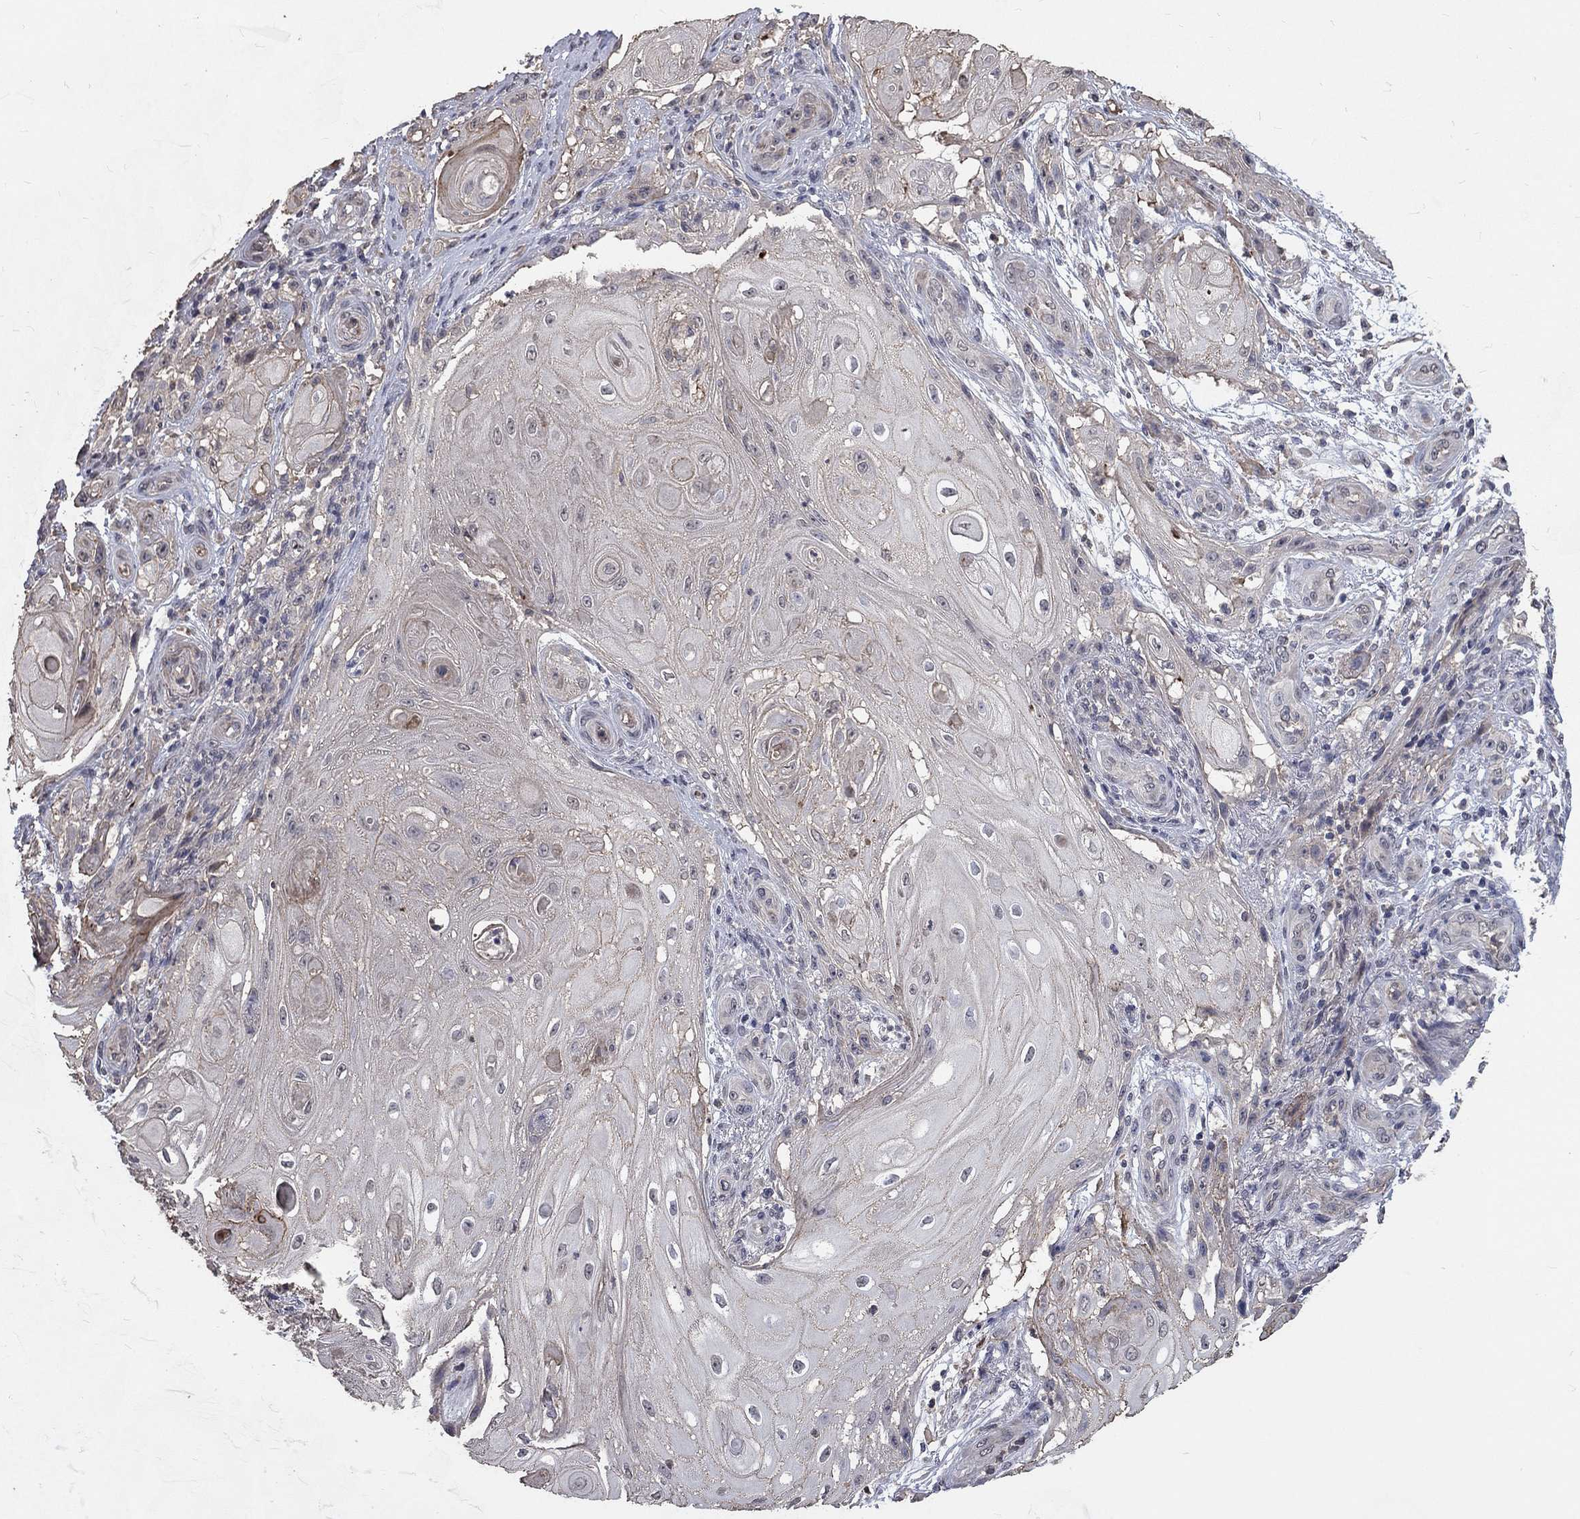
{"staining": {"intensity": "negative", "quantity": "none", "location": "none"}, "tissue": "skin cancer", "cell_type": "Tumor cells", "image_type": "cancer", "snomed": [{"axis": "morphology", "description": "Squamous cell carcinoma, NOS"}, {"axis": "topography", "description": "Skin"}], "caption": "DAB (3,3'-diaminobenzidine) immunohistochemical staining of skin cancer demonstrates no significant expression in tumor cells.", "gene": "CHST5", "patient": {"sex": "male", "age": 62}}